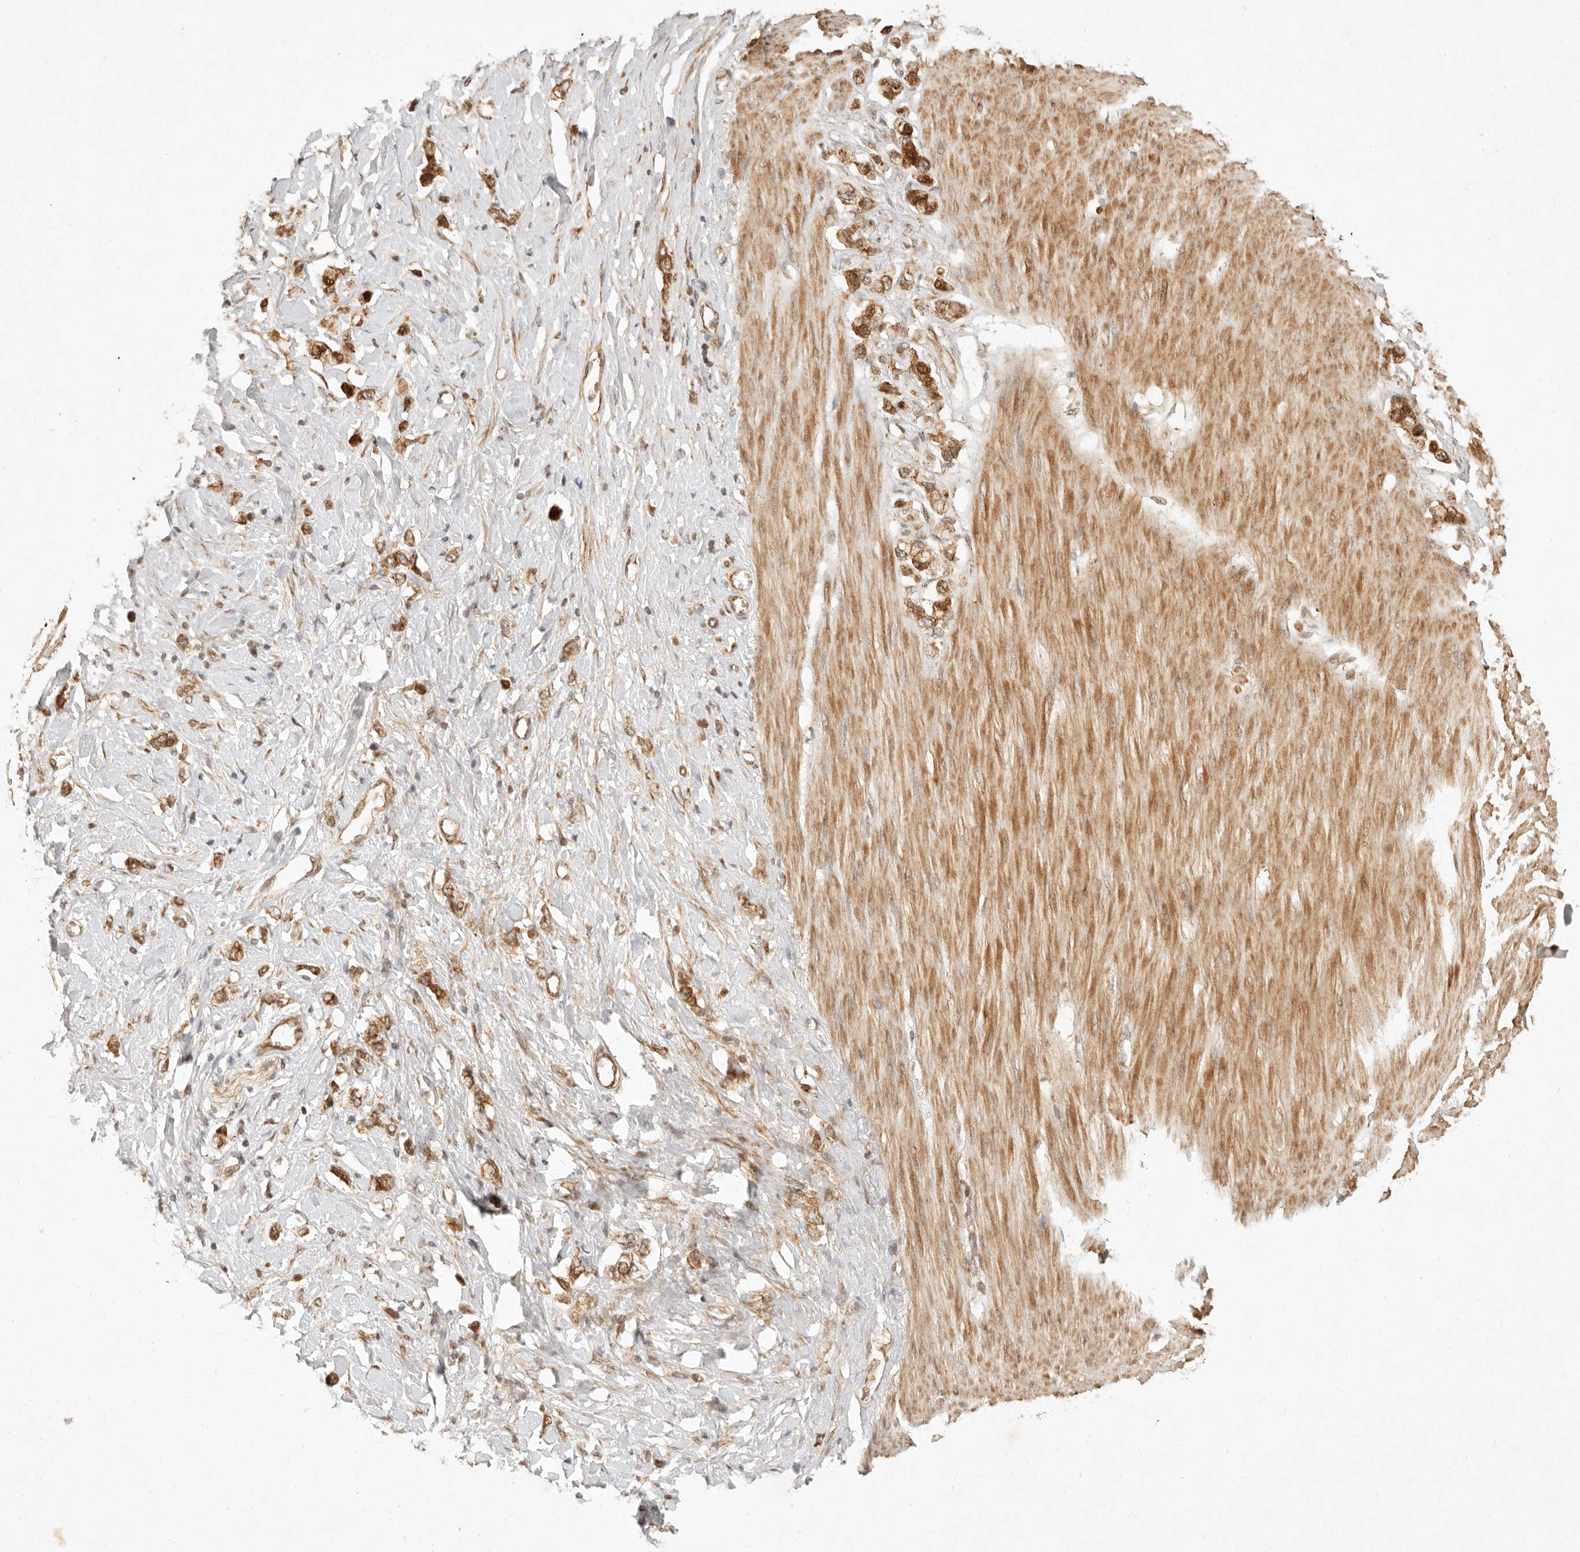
{"staining": {"intensity": "strong", "quantity": ">75%", "location": "cytoplasmic/membranous"}, "tissue": "stomach cancer", "cell_type": "Tumor cells", "image_type": "cancer", "snomed": [{"axis": "morphology", "description": "Adenocarcinoma, NOS"}, {"axis": "topography", "description": "Stomach"}], "caption": "Brown immunohistochemical staining in stomach adenocarcinoma shows strong cytoplasmic/membranous positivity in approximately >75% of tumor cells.", "gene": "KLHL38", "patient": {"sex": "female", "age": 65}}